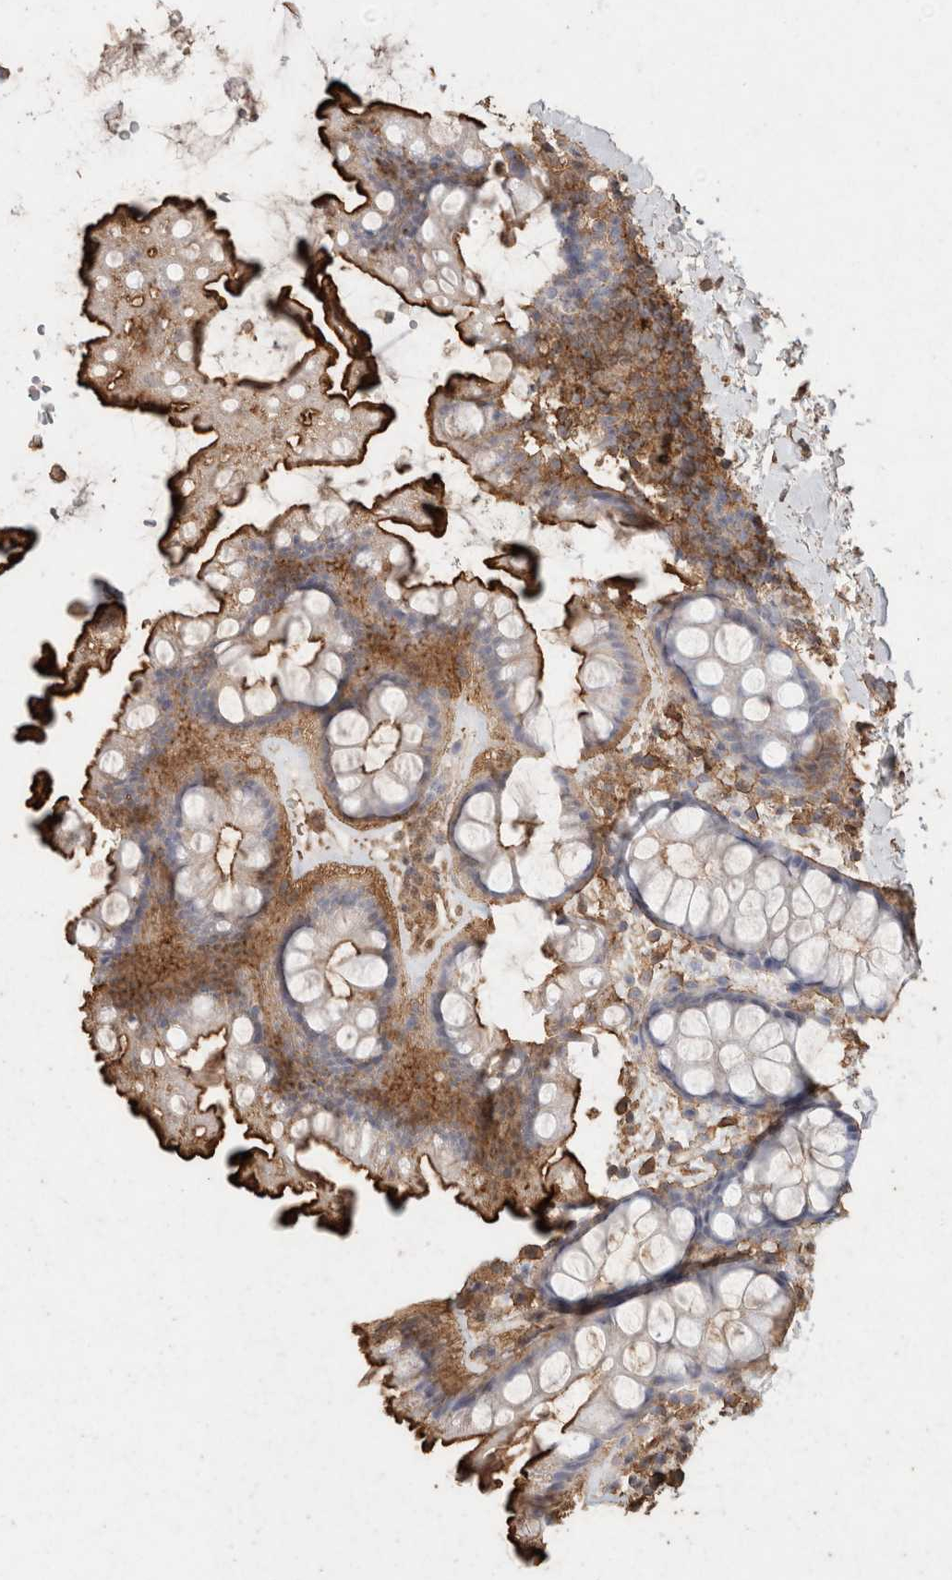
{"staining": {"intensity": "strong", "quantity": "<25%", "location": "cytoplasmic/membranous"}, "tissue": "rectum", "cell_type": "Glandular cells", "image_type": "normal", "snomed": [{"axis": "morphology", "description": "Normal tissue, NOS"}, {"axis": "topography", "description": "Rectum"}], "caption": "Immunohistochemistry (IHC) of benign human rectum demonstrates medium levels of strong cytoplasmic/membranous staining in about <25% of glandular cells.", "gene": "CX3CL1", "patient": {"sex": "female", "age": 65}}